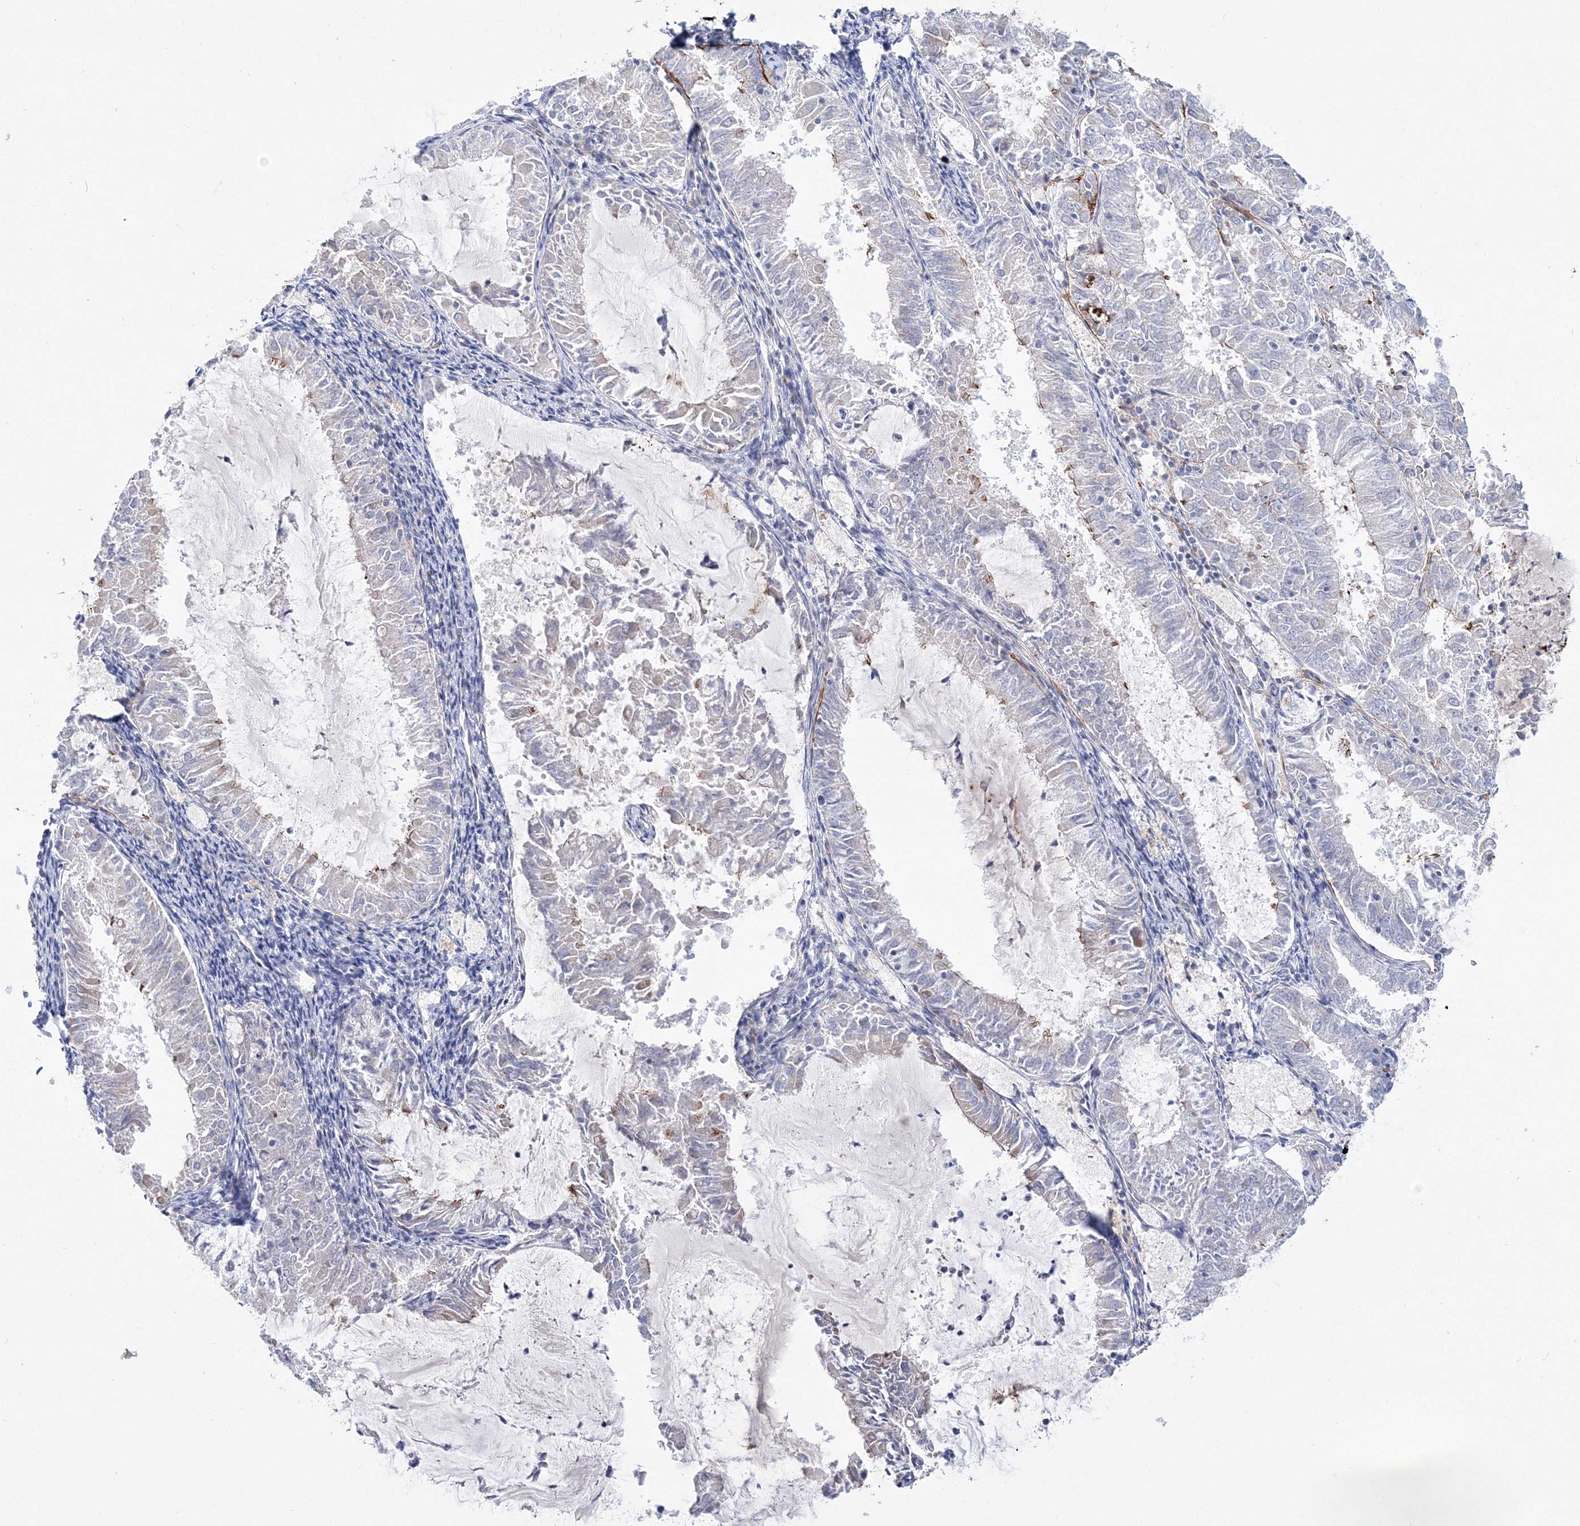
{"staining": {"intensity": "negative", "quantity": "none", "location": "none"}, "tissue": "endometrial cancer", "cell_type": "Tumor cells", "image_type": "cancer", "snomed": [{"axis": "morphology", "description": "Adenocarcinoma, NOS"}, {"axis": "topography", "description": "Endometrium"}], "caption": "Tumor cells are negative for protein expression in human endometrial cancer (adenocarcinoma).", "gene": "ARHGAP32", "patient": {"sex": "female", "age": 57}}